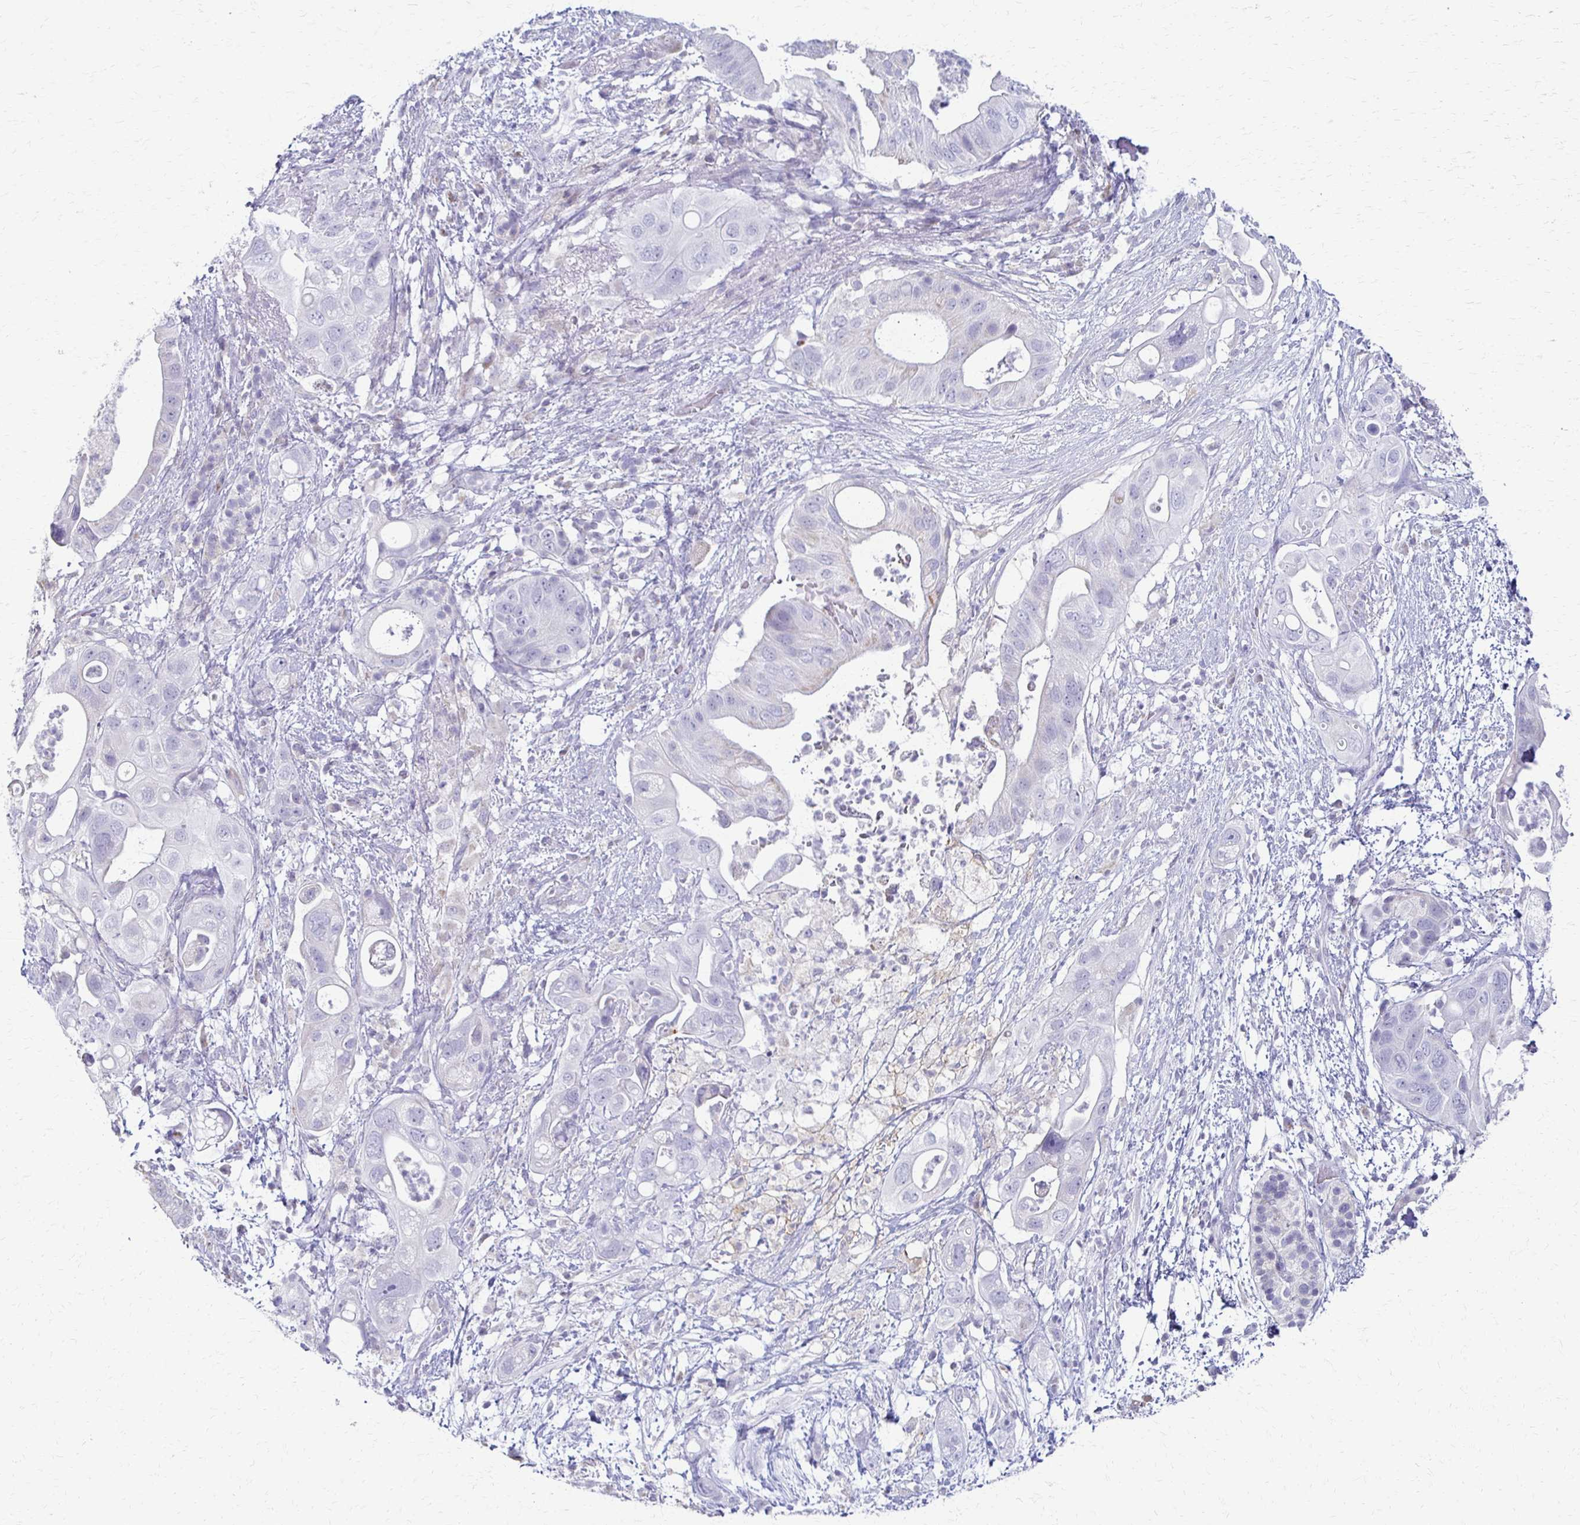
{"staining": {"intensity": "negative", "quantity": "none", "location": "none"}, "tissue": "pancreatic cancer", "cell_type": "Tumor cells", "image_type": "cancer", "snomed": [{"axis": "morphology", "description": "Adenocarcinoma, NOS"}, {"axis": "topography", "description": "Pancreas"}], "caption": "This histopathology image is of pancreatic adenocarcinoma stained with immunohistochemistry (IHC) to label a protein in brown with the nuclei are counter-stained blue. There is no positivity in tumor cells.", "gene": "FCGR2B", "patient": {"sex": "female", "age": 72}}